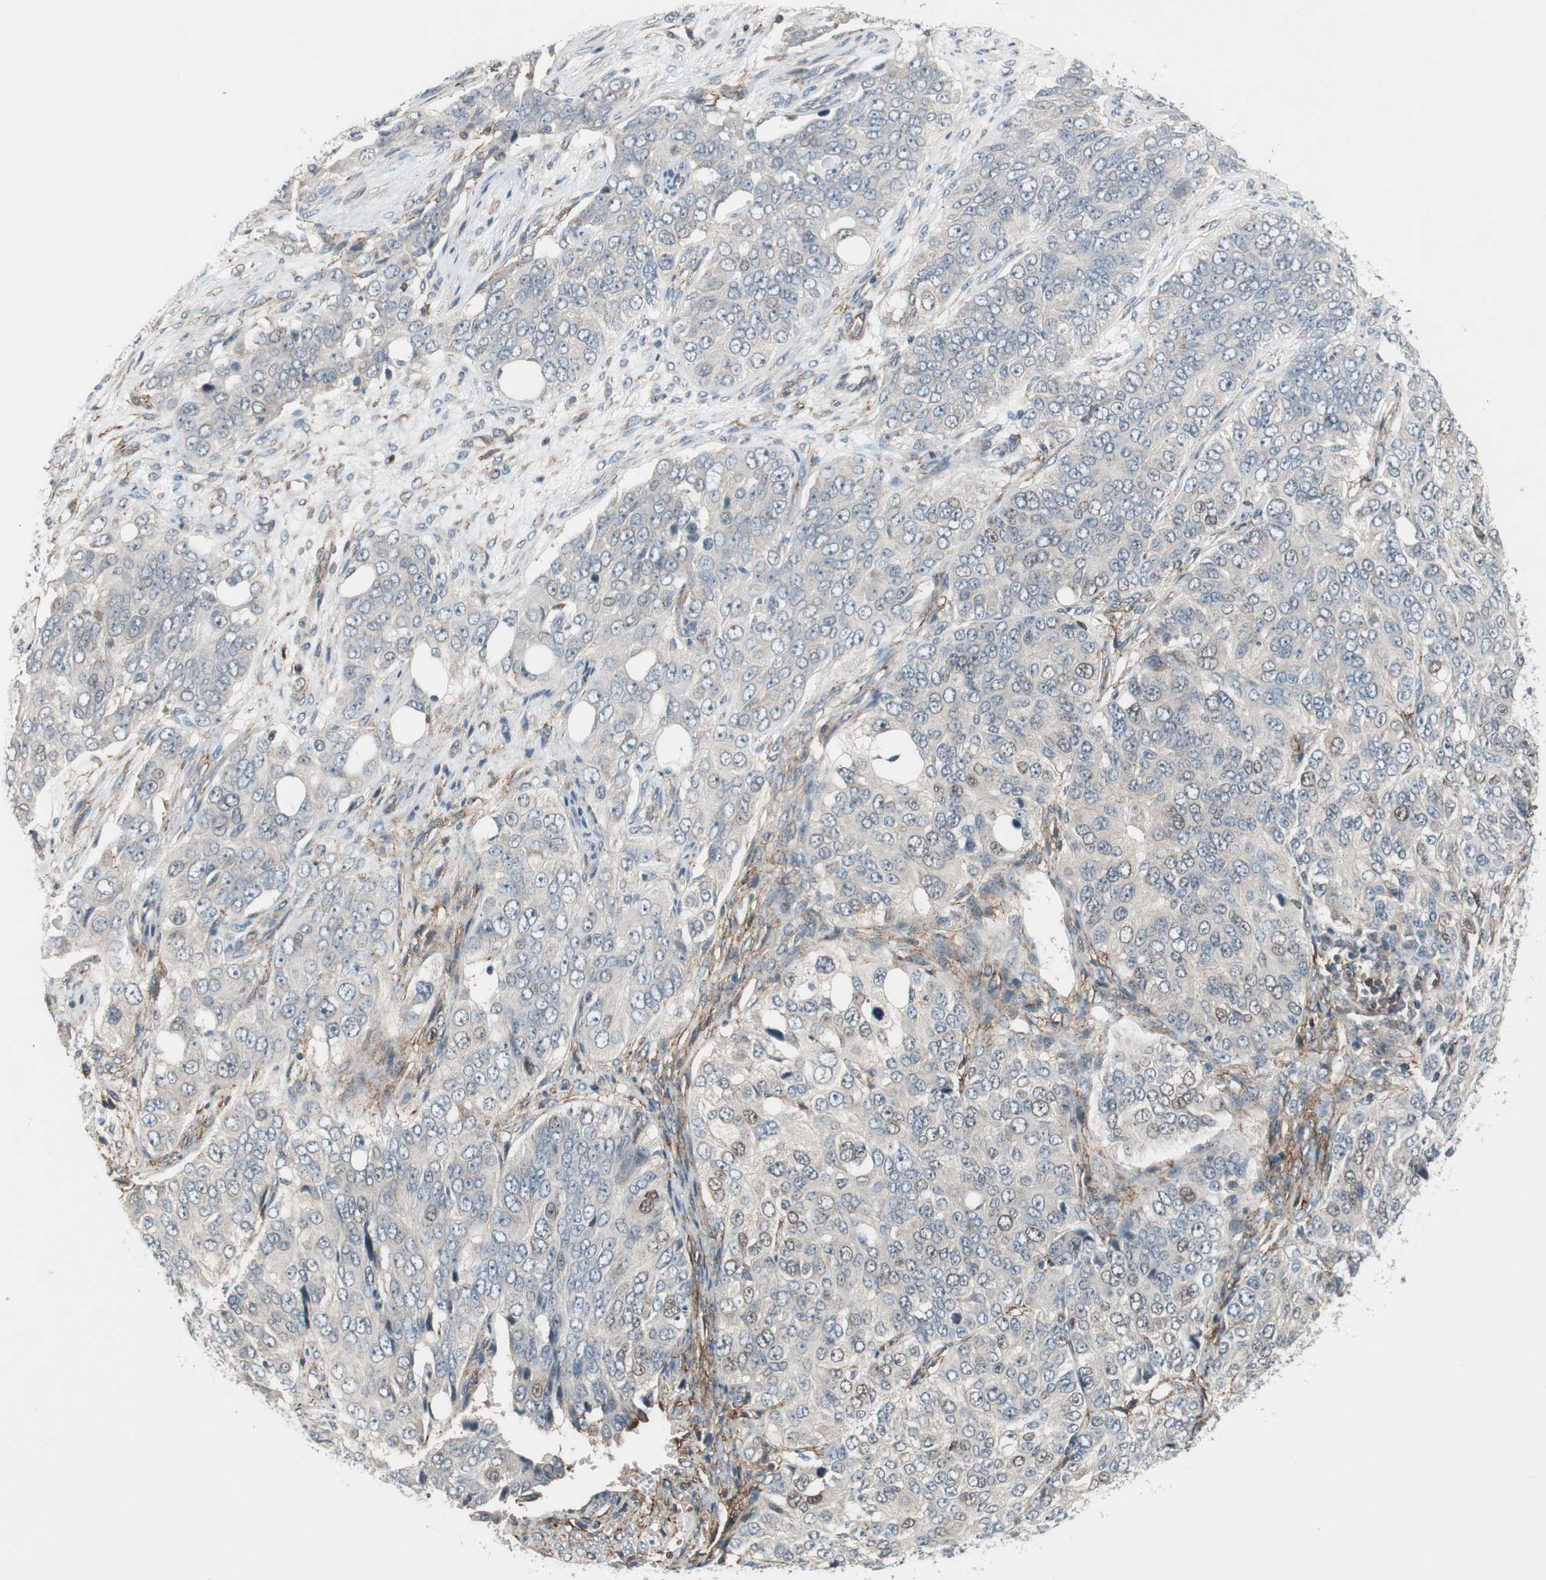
{"staining": {"intensity": "negative", "quantity": "none", "location": "none"}, "tissue": "ovarian cancer", "cell_type": "Tumor cells", "image_type": "cancer", "snomed": [{"axis": "morphology", "description": "Carcinoma, endometroid"}, {"axis": "topography", "description": "Ovary"}], "caption": "Immunohistochemistry of endometroid carcinoma (ovarian) shows no expression in tumor cells.", "gene": "GRHL1", "patient": {"sex": "female", "age": 51}}